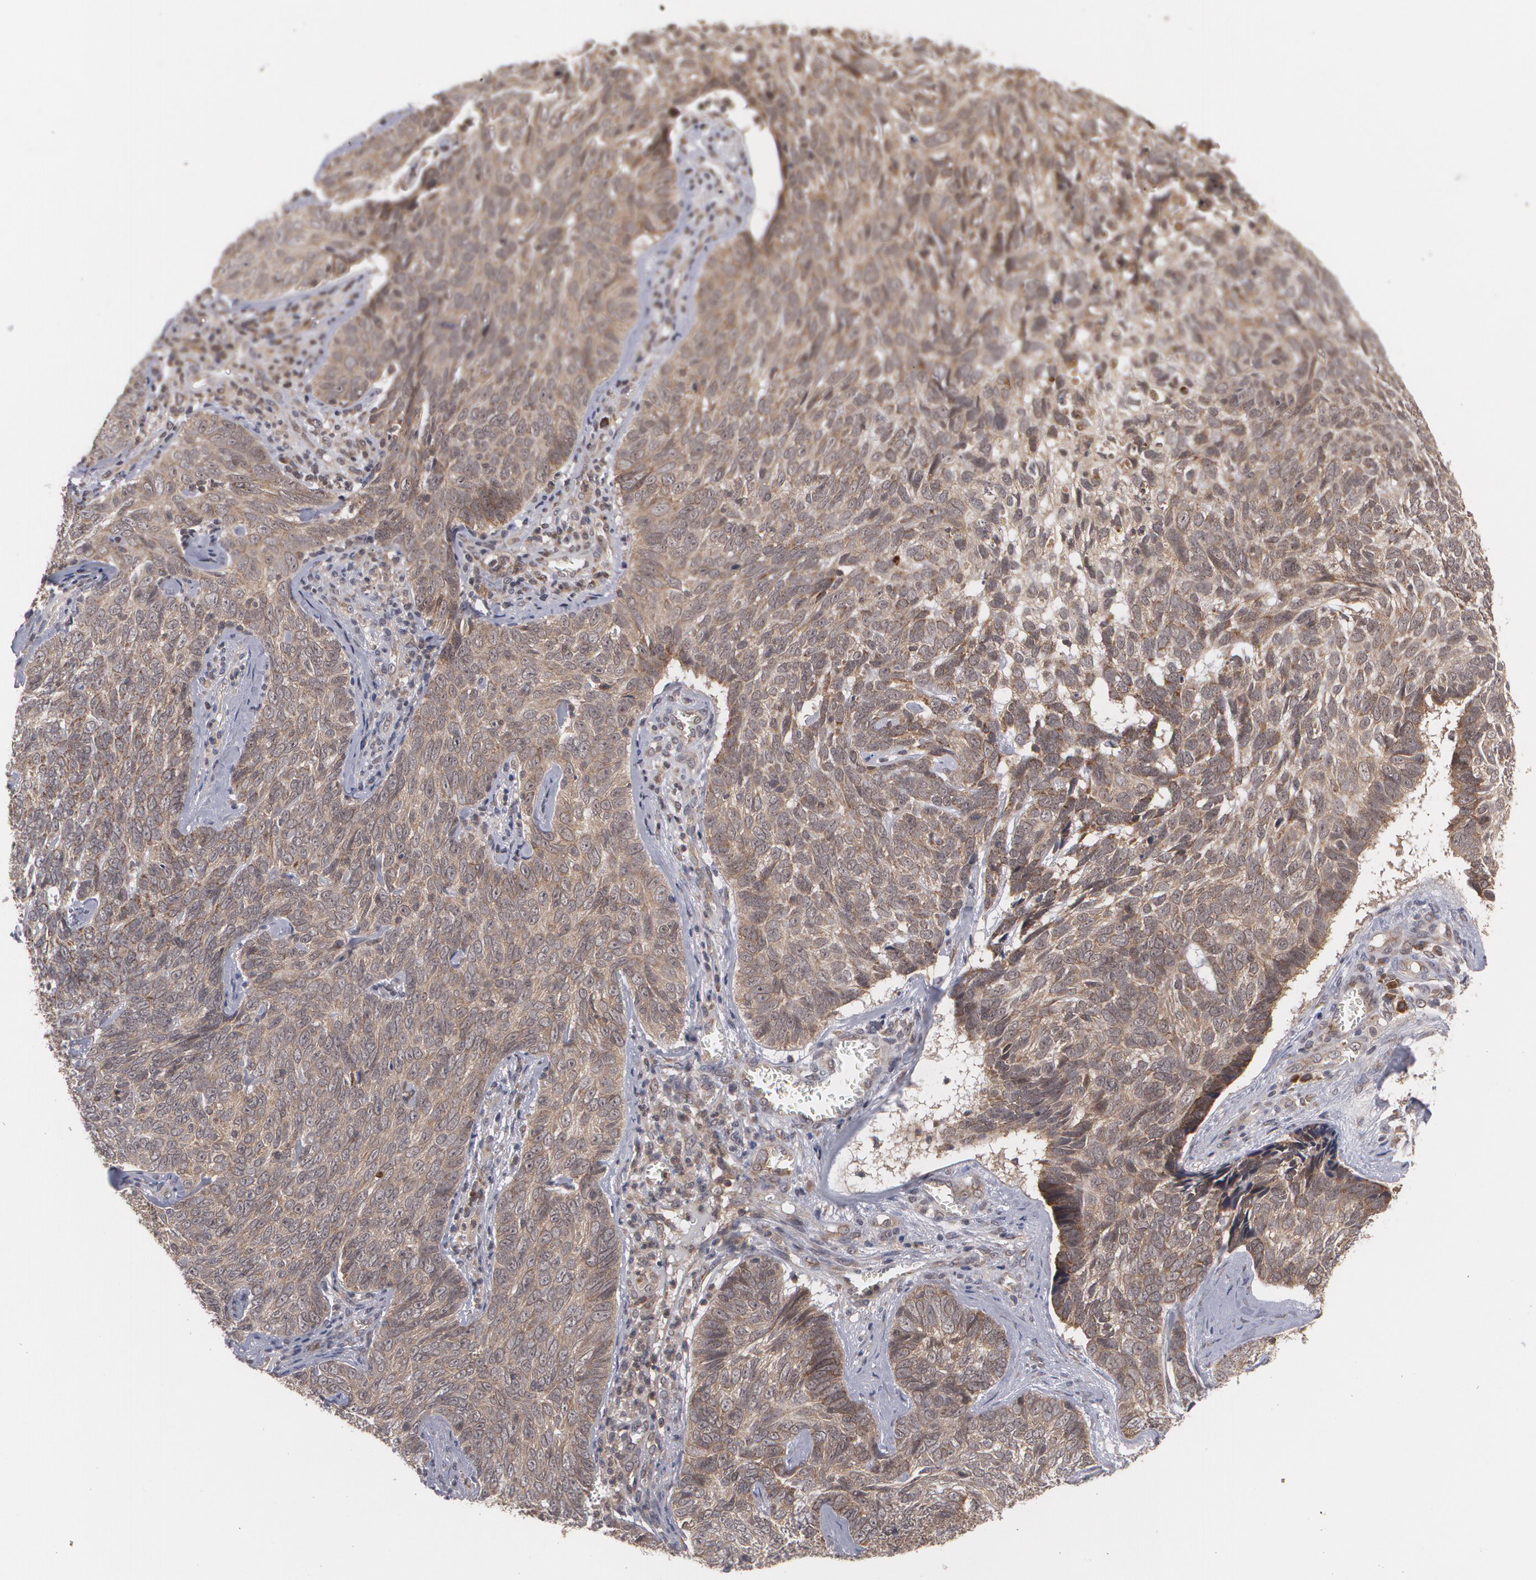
{"staining": {"intensity": "moderate", "quantity": ">75%", "location": "cytoplasmic/membranous"}, "tissue": "skin cancer", "cell_type": "Tumor cells", "image_type": "cancer", "snomed": [{"axis": "morphology", "description": "Basal cell carcinoma"}, {"axis": "topography", "description": "Skin"}], "caption": "About >75% of tumor cells in skin cancer (basal cell carcinoma) exhibit moderate cytoplasmic/membranous protein expression as visualized by brown immunohistochemical staining.", "gene": "BMP6", "patient": {"sex": "male", "age": 72}}